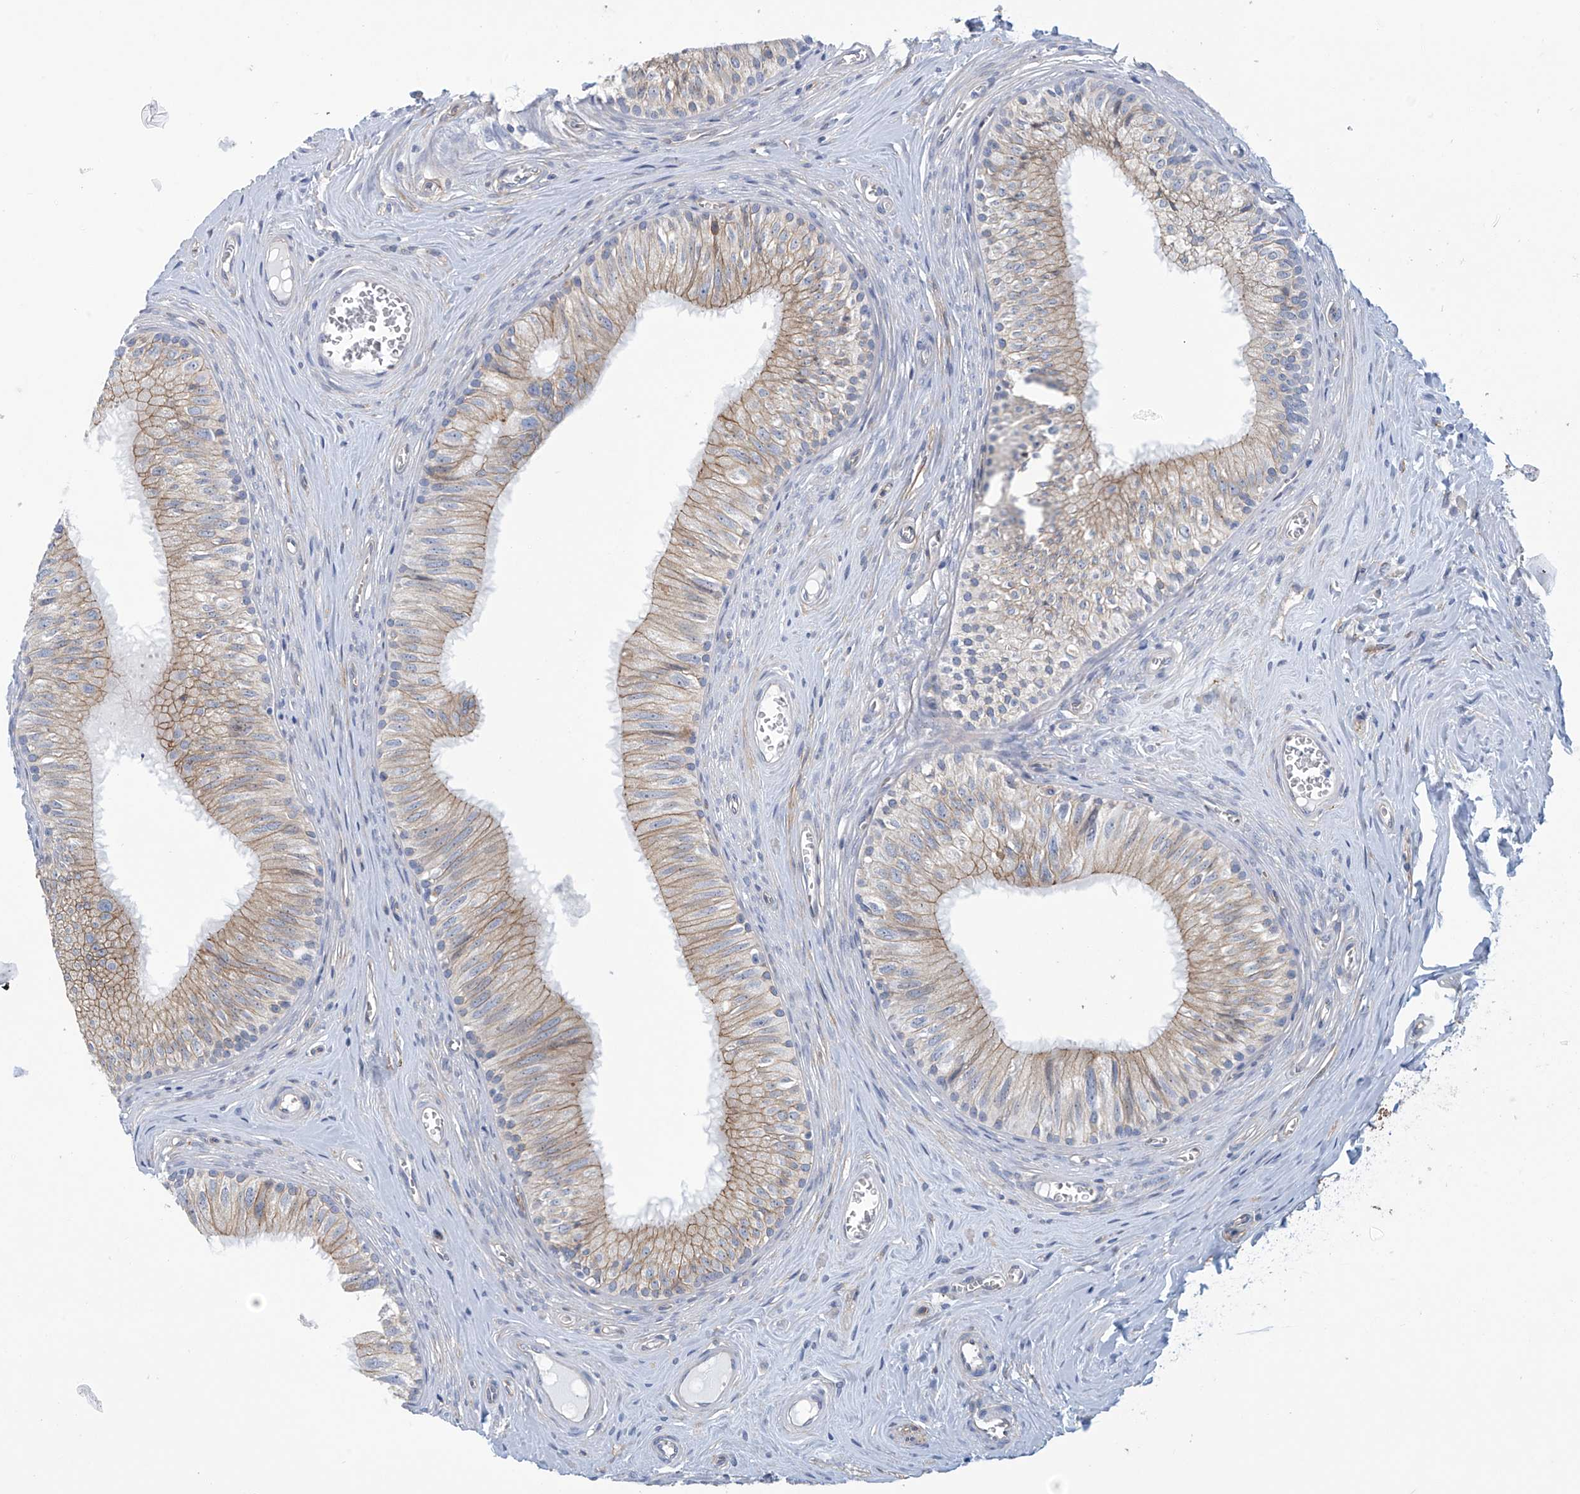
{"staining": {"intensity": "moderate", "quantity": "25%-75%", "location": "cytoplasmic/membranous"}, "tissue": "epididymis", "cell_type": "Glandular cells", "image_type": "normal", "snomed": [{"axis": "morphology", "description": "Normal tissue, NOS"}, {"axis": "topography", "description": "Epididymis"}], "caption": "Immunohistochemistry (IHC) photomicrograph of benign epididymis stained for a protein (brown), which exhibits medium levels of moderate cytoplasmic/membranous expression in approximately 25%-75% of glandular cells.", "gene": "ABHD13", "patient": {"sex": "male", "age": 46}}